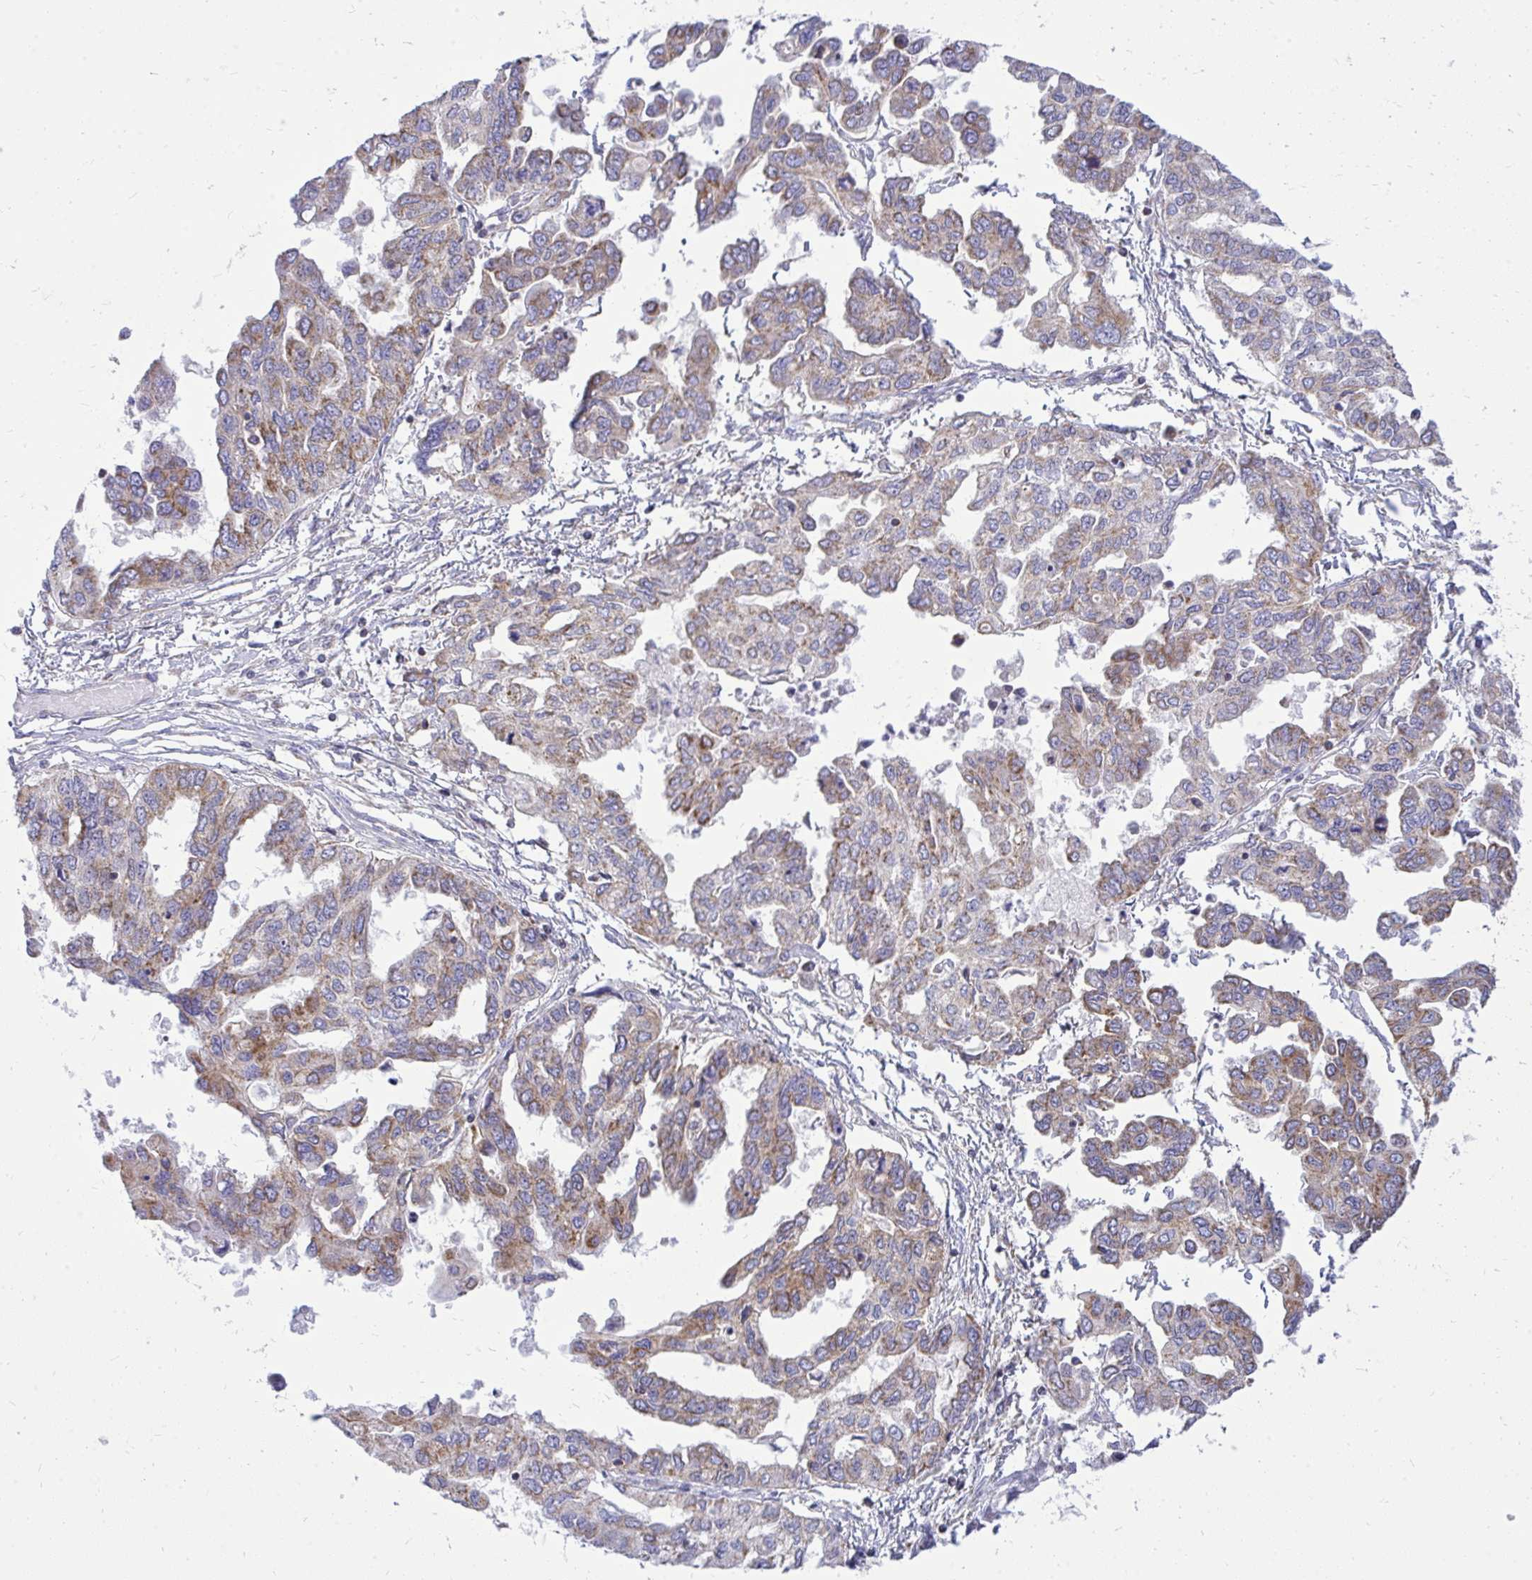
{"staining": {"intensity": "moderate", "quantity": "25%-75%", "location": "cytoplasmic/membranous"}, "tissue": "ovarian cancer", "cell_type": "Tumor cells", "image_type": "cancer", "snomed": [{"axis": "morphology", "description": "Cystadenocarcinoma, serous, NOS"}, {"axis": "topography", "description": "Ovary"}], "caption": "The photomicrograph displays immunohistochemical staining of ovarian cancer (serous cystadenocarcinoma). There is moderate cytoplasmic/membranous positivity is seen in about 25%-75% of tumor cells.", "gene": "SPTBN2", "patient": {"sex": "female", "age": 53}}